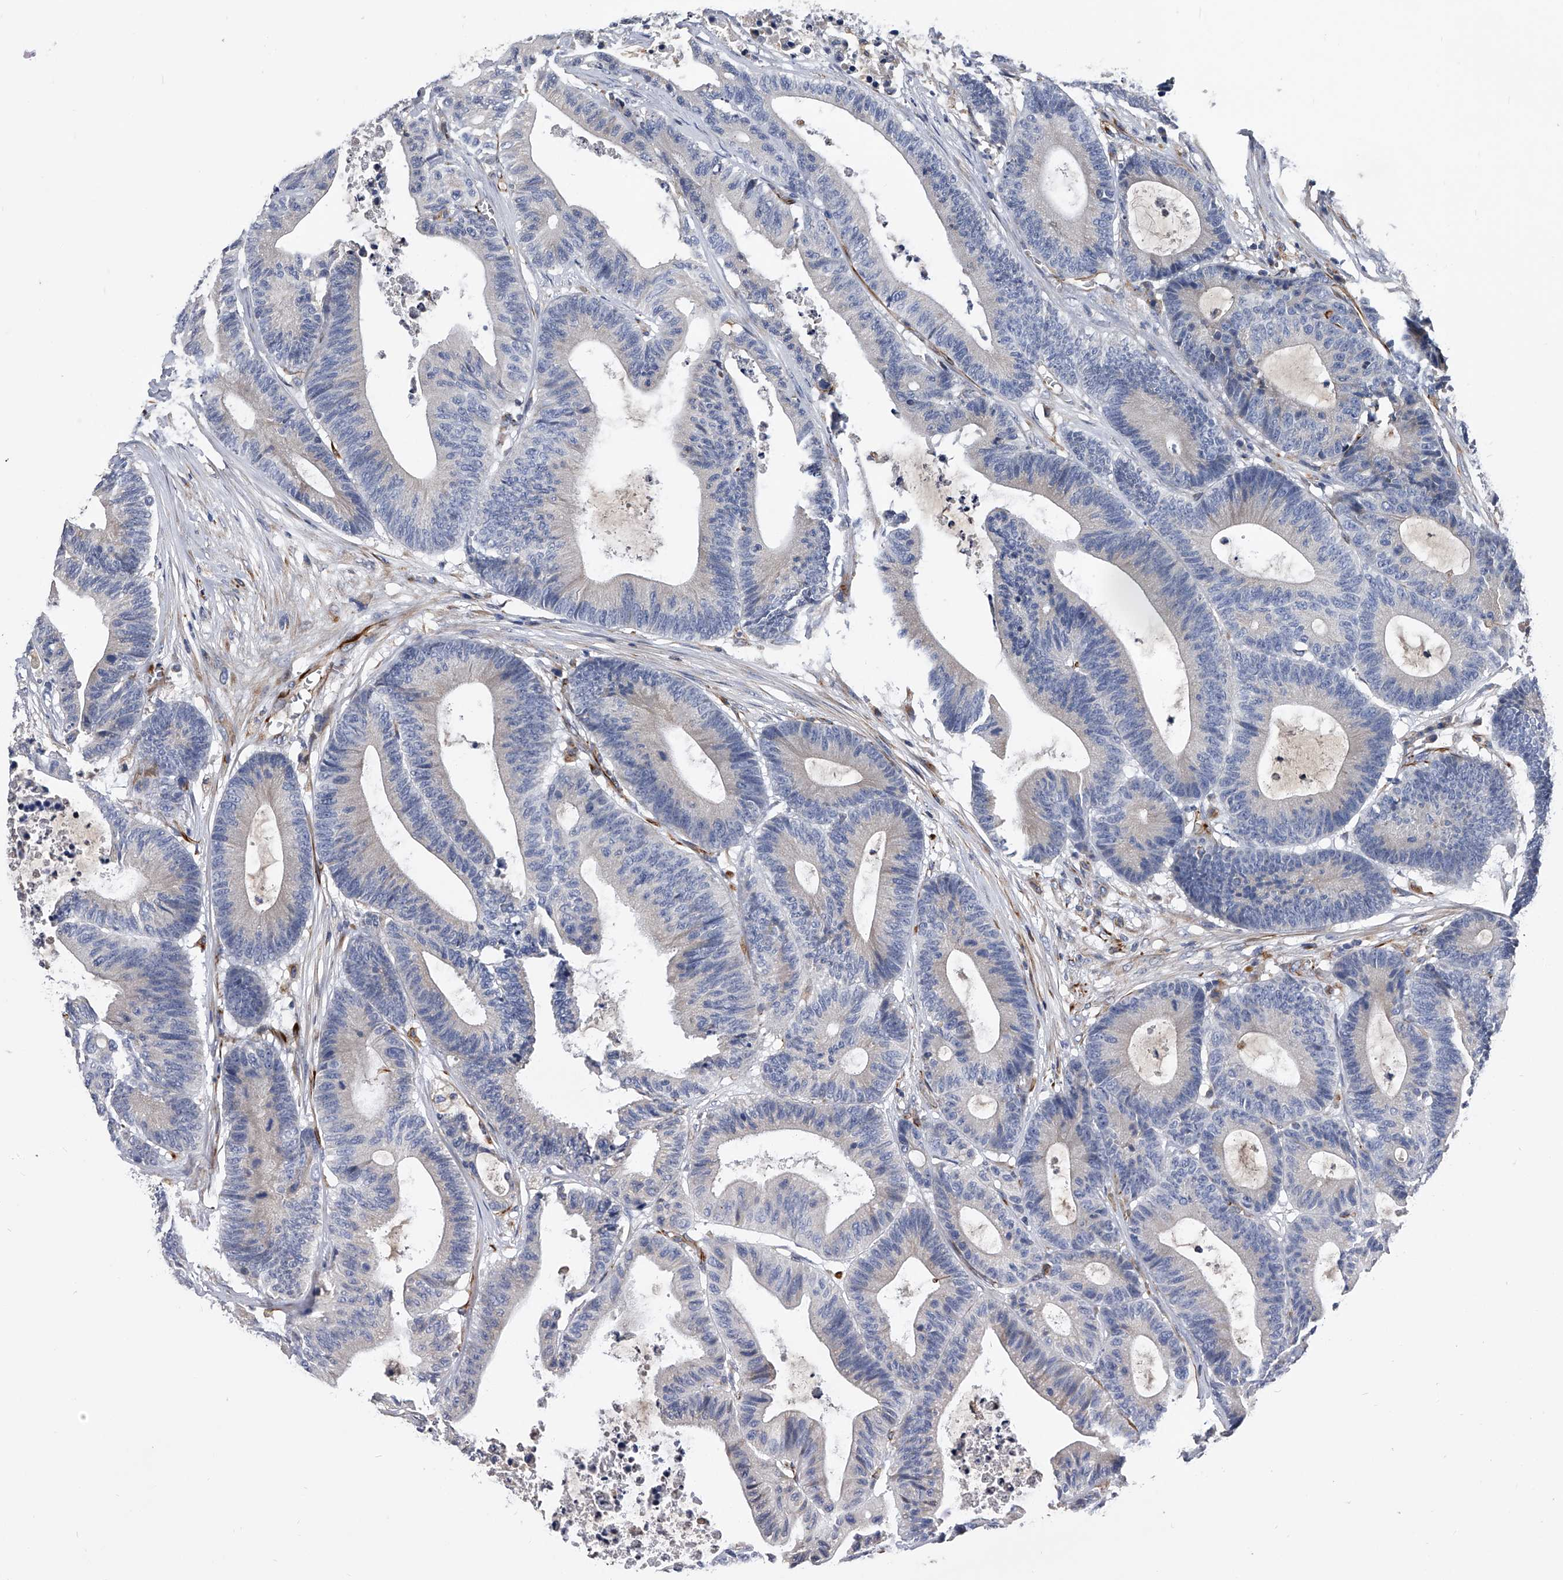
{"staining": {"intensity": "negative", "quantity": "none", "location": "none"}, "tissue": "colorectal cancer", "cell_type": "Tumor cells", "image_type": "cancer", "snomed": [{"axis": "morphology", "description": "Adenocarcinoma, NOS"}, {"axis": "topography", "description": "Colon"}], "caption": "Human colorectal adenocarcinoma stained for a protein using immunohistochemistry (IHC) exhibits no staining in tumor cells.", "gene": "EFCAB7", "patient": {"sex": "female", "age": 84}}